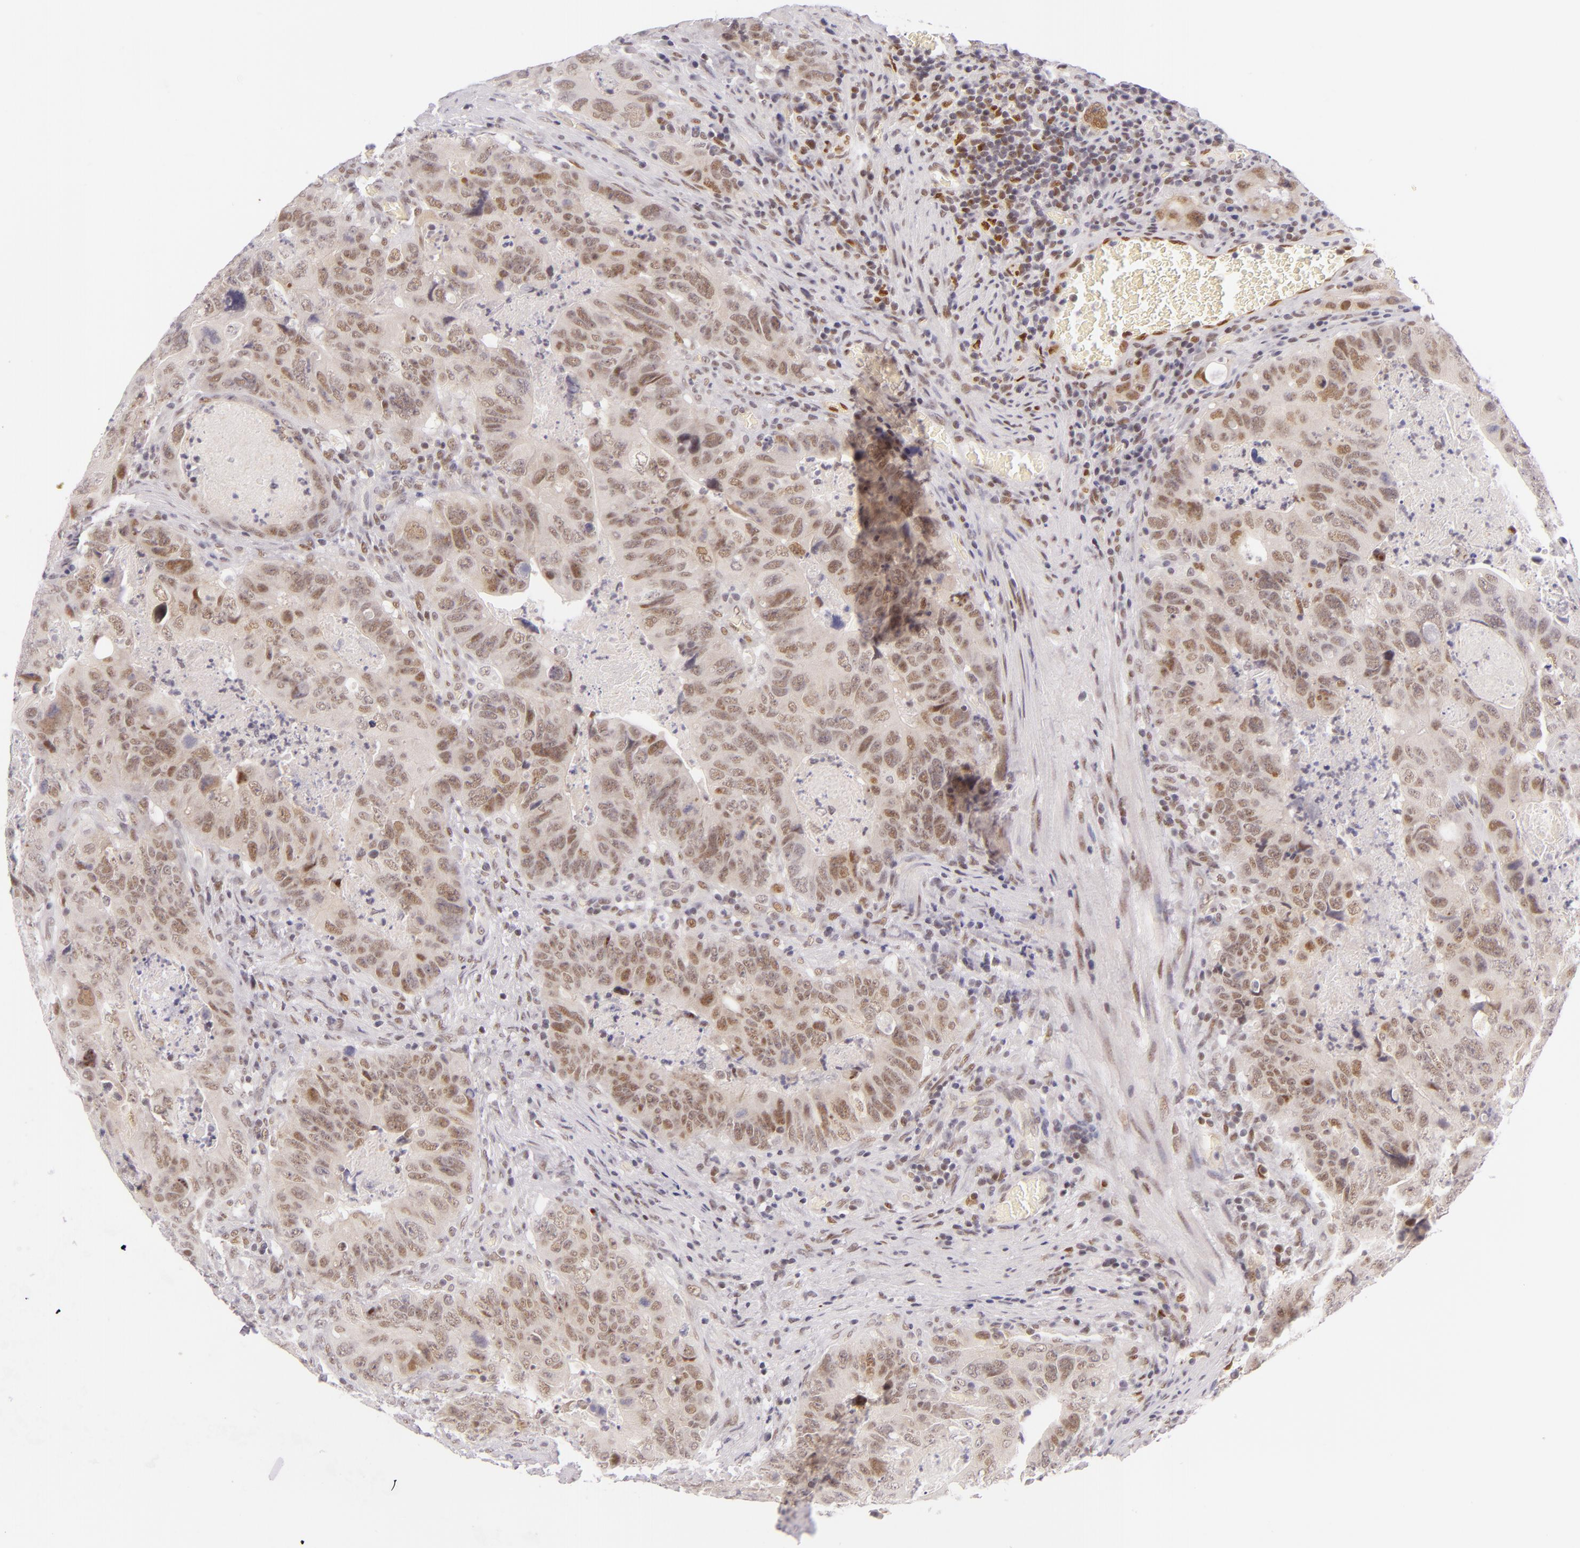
{"staining": {"intensity": "weak", "quantity": "25%-75%", "location": "cytoplasmic/membranous,nuclear"}, "tissue": "colorectal cancer", "cell_type": "Tumor cells", "image_type": "cancer", "snomed": [{"axis": "morphology", "description": "Adenocarcinoma, NOS"}, {"axis": "topography", "description": "Rectum"}], "caption": "An immunohistochemistry histopathology image of neoplastic tissue is shown. Protein staining in brown labels weak cytoplasmic/membranous and nuclear positivity in colorectal cancer (adenocarcinoma) within tumor cells.", "gene": "BCL3", "patient": {"sex": "female", "age": 82}}